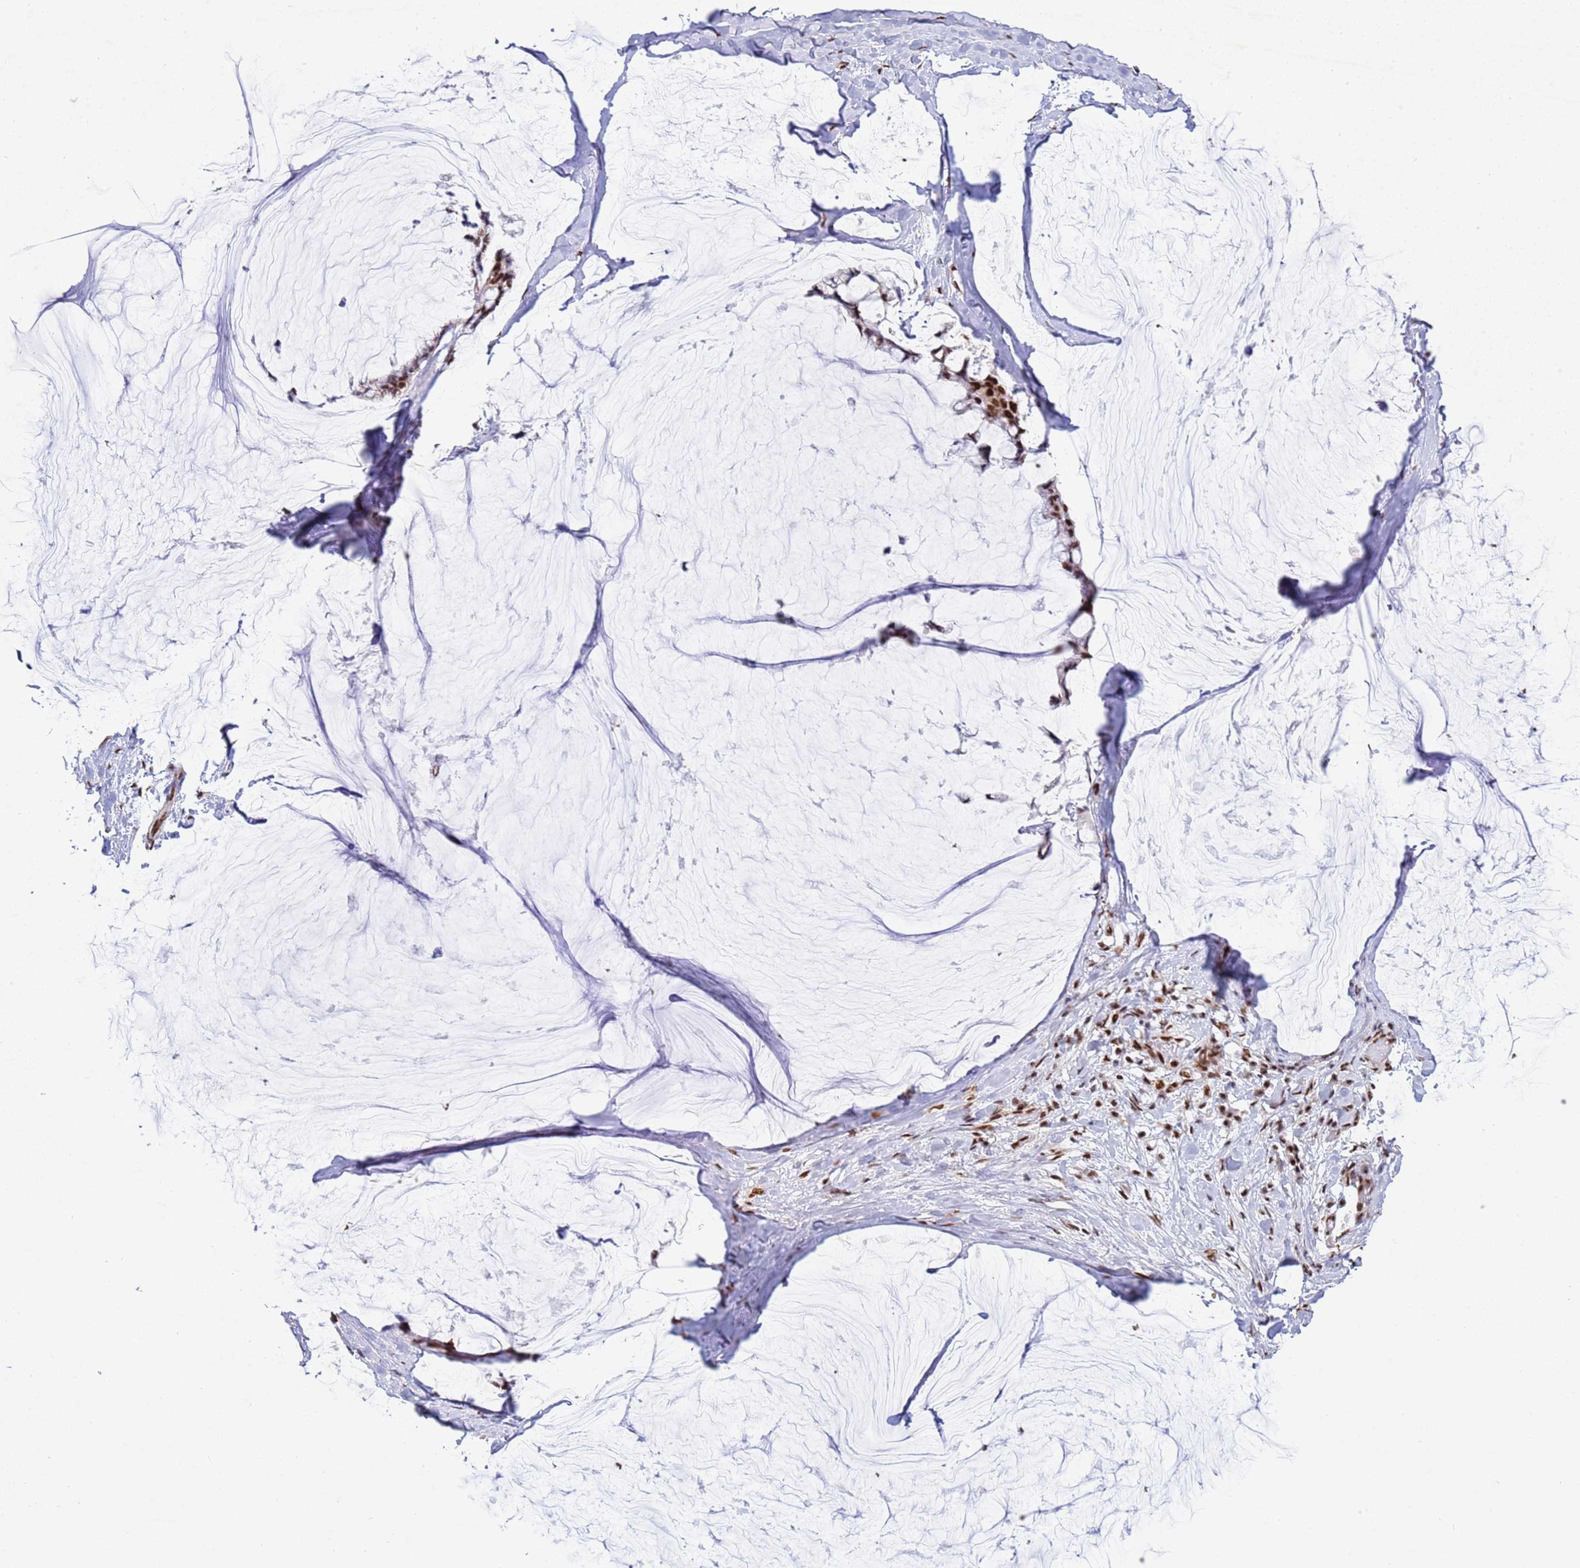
{"staining": {"intensity": "strong", "quantity": ">75%", "location": "nuclear"}, "tissue": "ovarian cancer", "cell_type": "Tumor cells", "image_type": "cancer", "snomed": [{"axis": "morphology", "description": "Cystadenocarcinoma, mucinous, NOS"}, {"axis": "topography", "description": "Ovary"}], "caption": "Strong nuclear positivity for a protein is present in approximately >75% of tumor cells of mucinous cystadenocarcinoma (ovarian) using IHC.", "gene": "ESF1", "patient": {"sex": "female", "age": 39}}